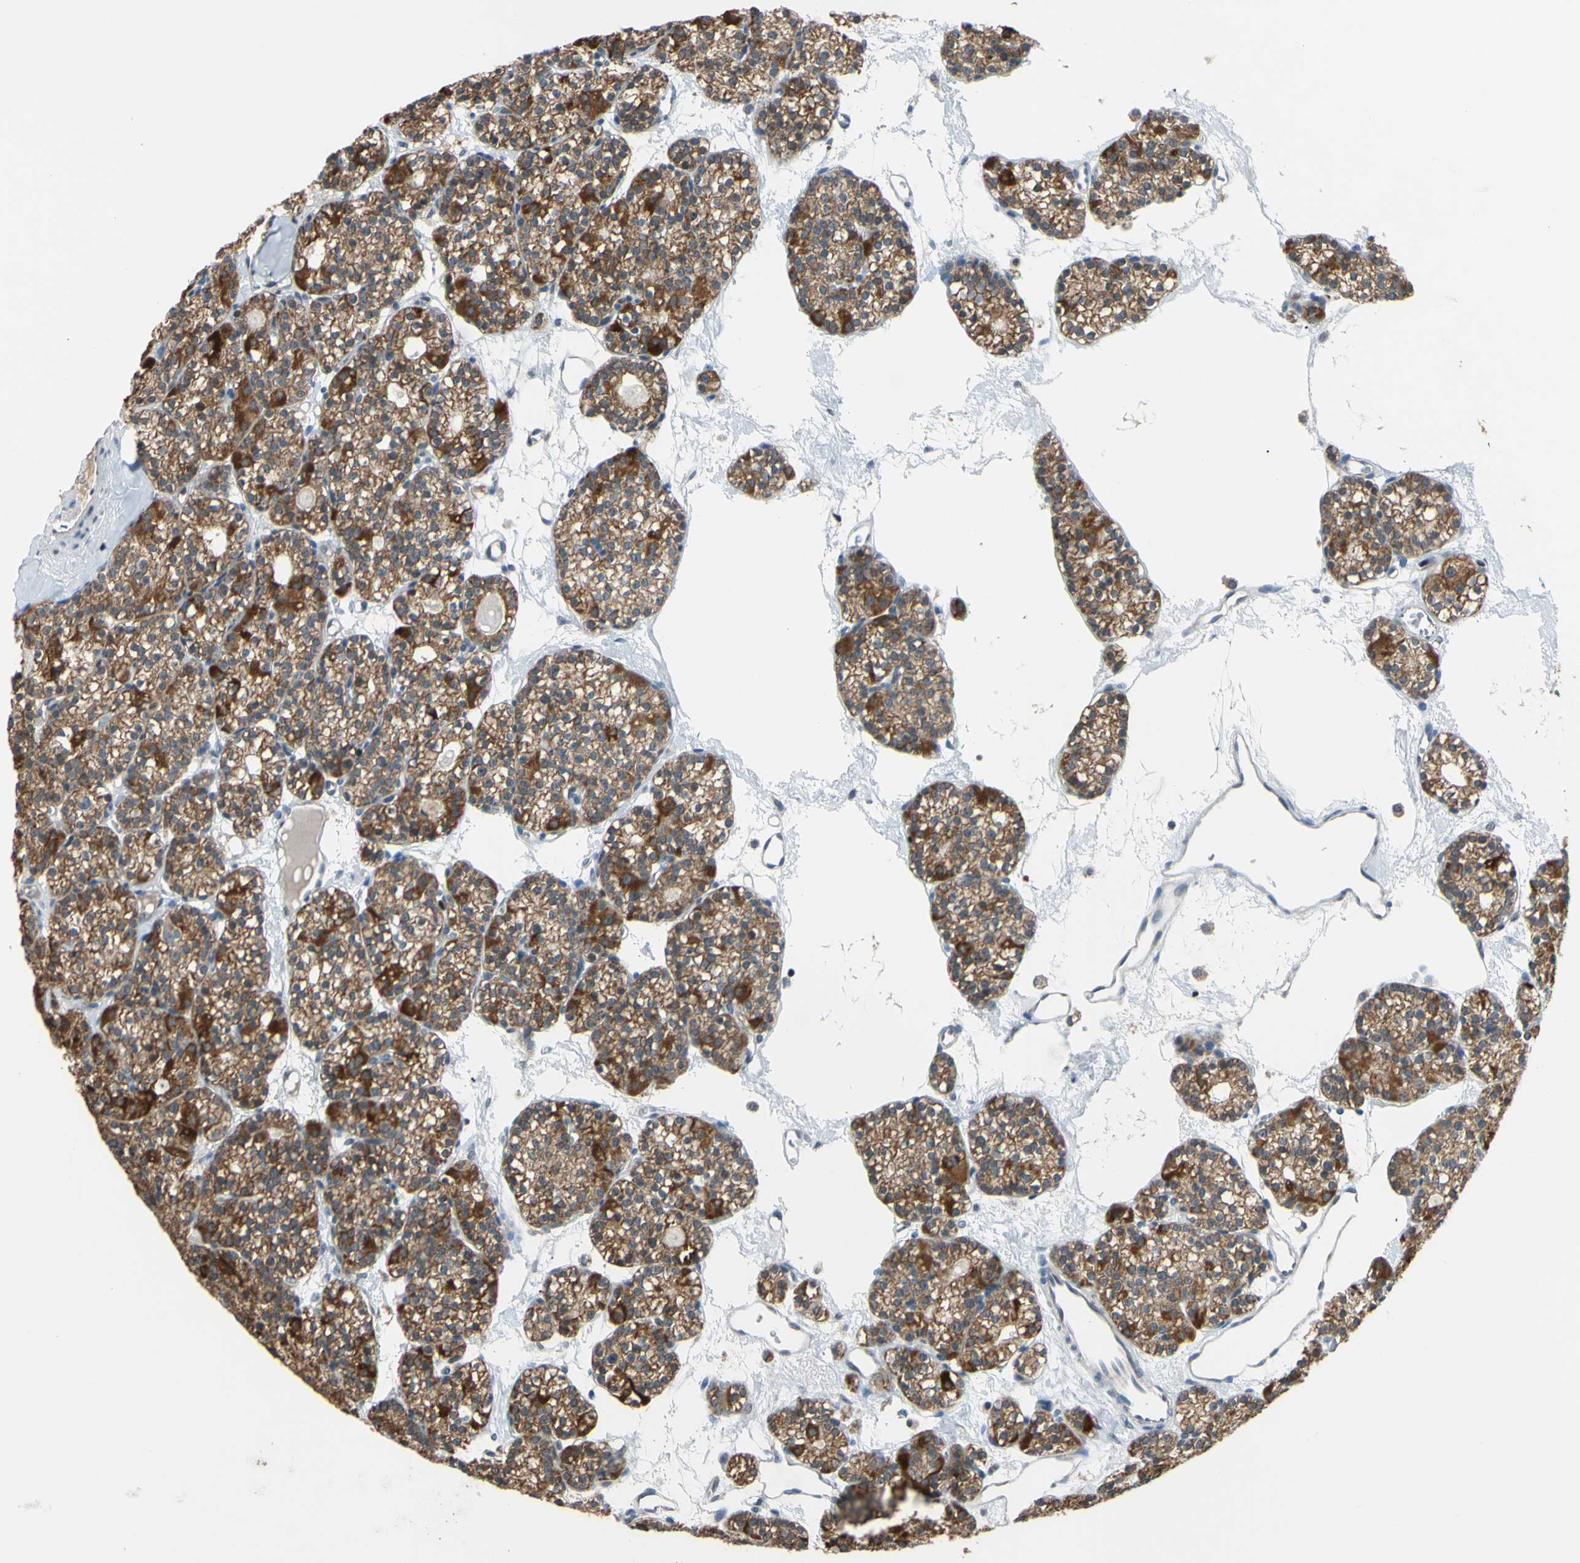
{"staining": {"intensity": "moderate", "quantity": ">75%", "location": "cytoplasmic/membranous,nuclear"}, "tissue": "parathyroid gland", "cell_type": "Glandular cells", "image_type": "normal", "snomed": [{"axis": "morphology", "description": "Normal tissue, NOS"}, {"axis": "topography", "description": "Parathyroid gland"}], "caption": "Immunohistochemical staining of unremarkable human parathyroid gland shows >75% levels of moderate cytoplasmic/membranous,nuclear protein expression in about >75% of glandular cells.", "gene": "SP4", "patient": {"sex": "female", "age": 64}}